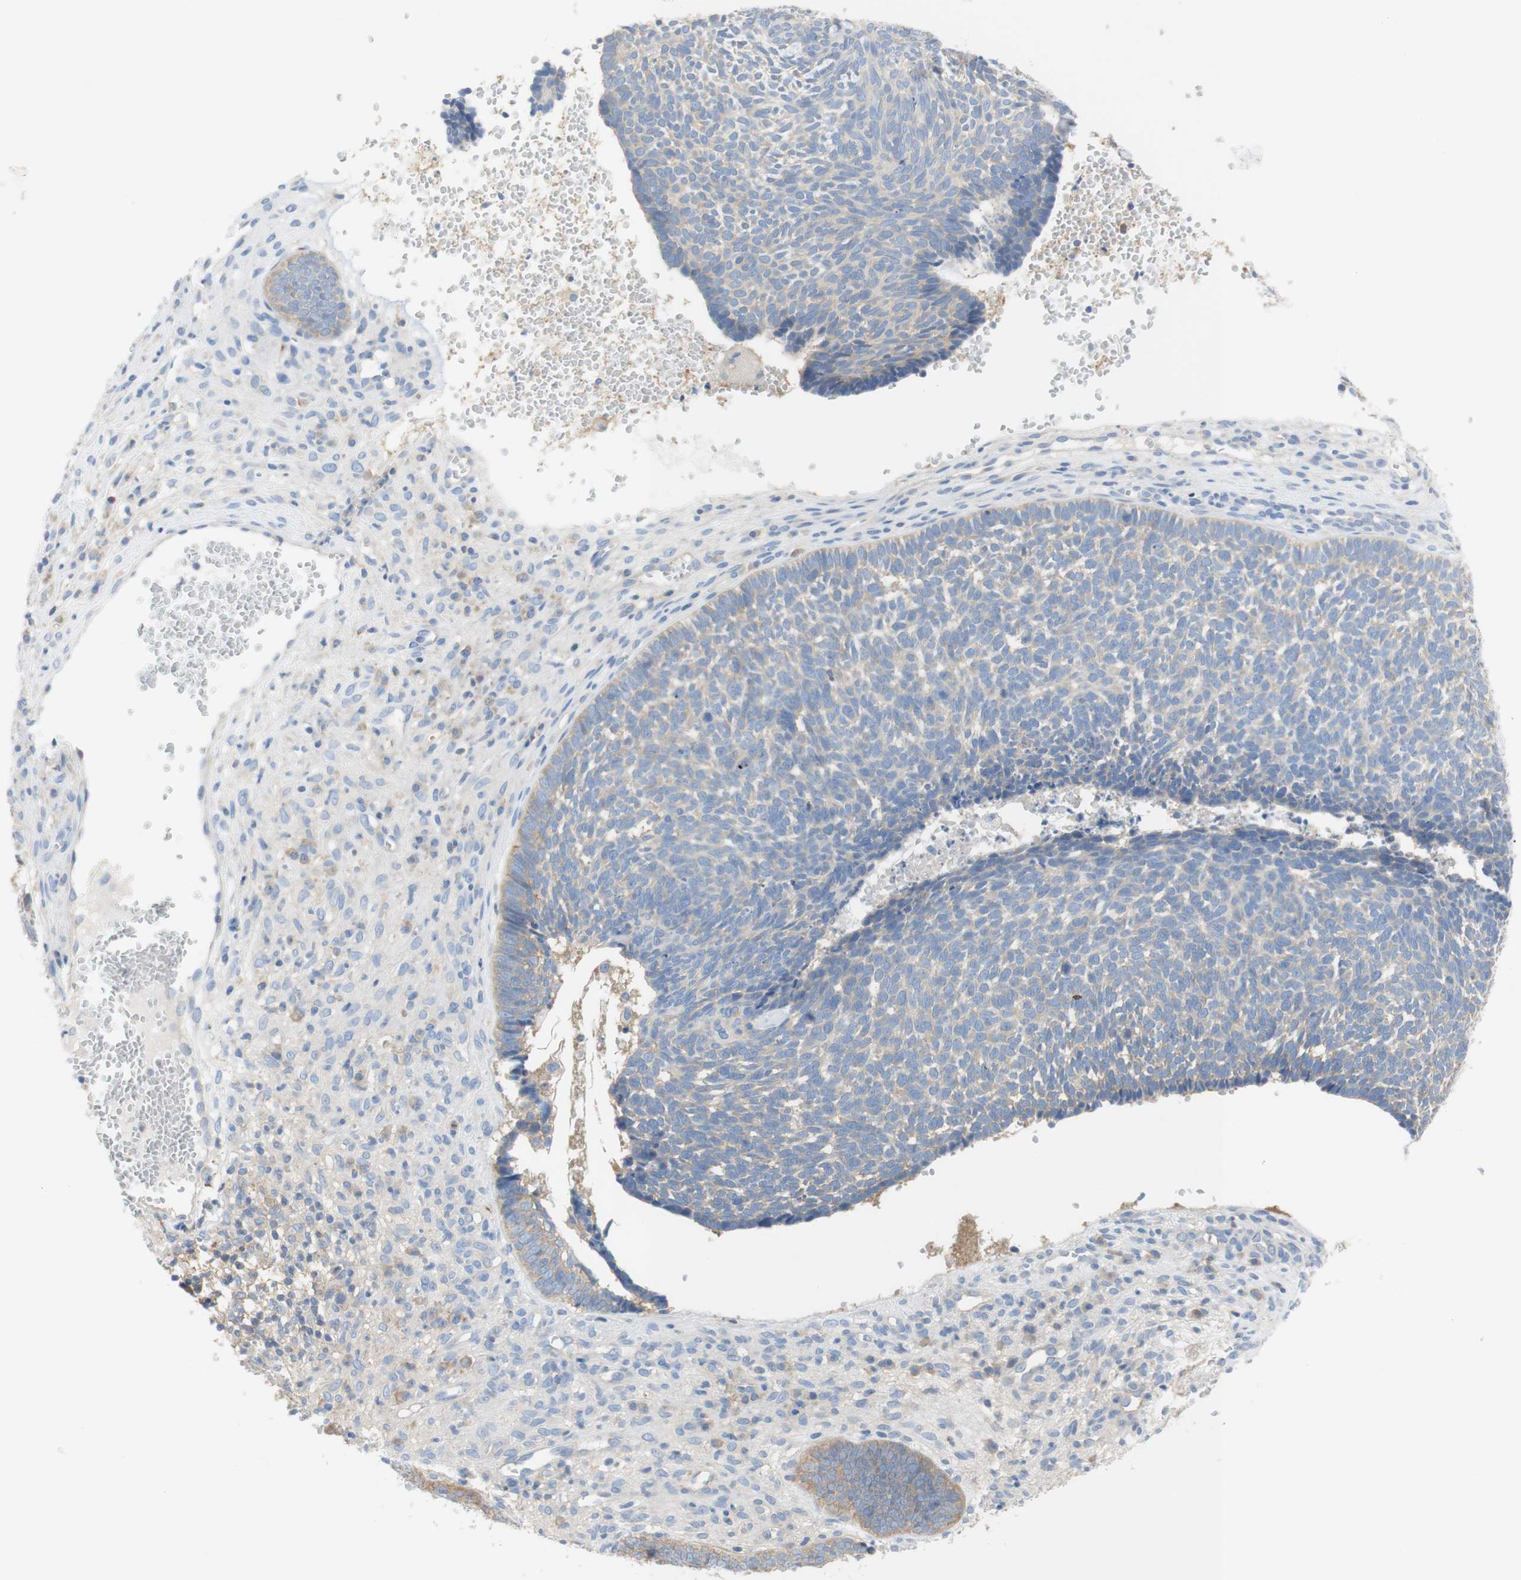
{"staining": {"intensity": "negative", "quantity": "none", "location": "none"}, "tissue": "skin cancer", "cell_type": "Tumor cells", "image_type": "cancer", "snomed": [{"axis": "morphology", "description": "Basal cell carcinoma"}, {"axis": "topography", "description": "Skin"}], "caption": "Immunohistochemistry (IHC) of skin basal cell carcinoma reveals no expression in tumor cells. Brightfield microscopy of immunohistochemistry (IHC) stained with DAB (brown) and hematoxylin (blue), captured at high magnification.", "gene": "ATP2B1", "patient": {"sex": "male", "age": 84}}